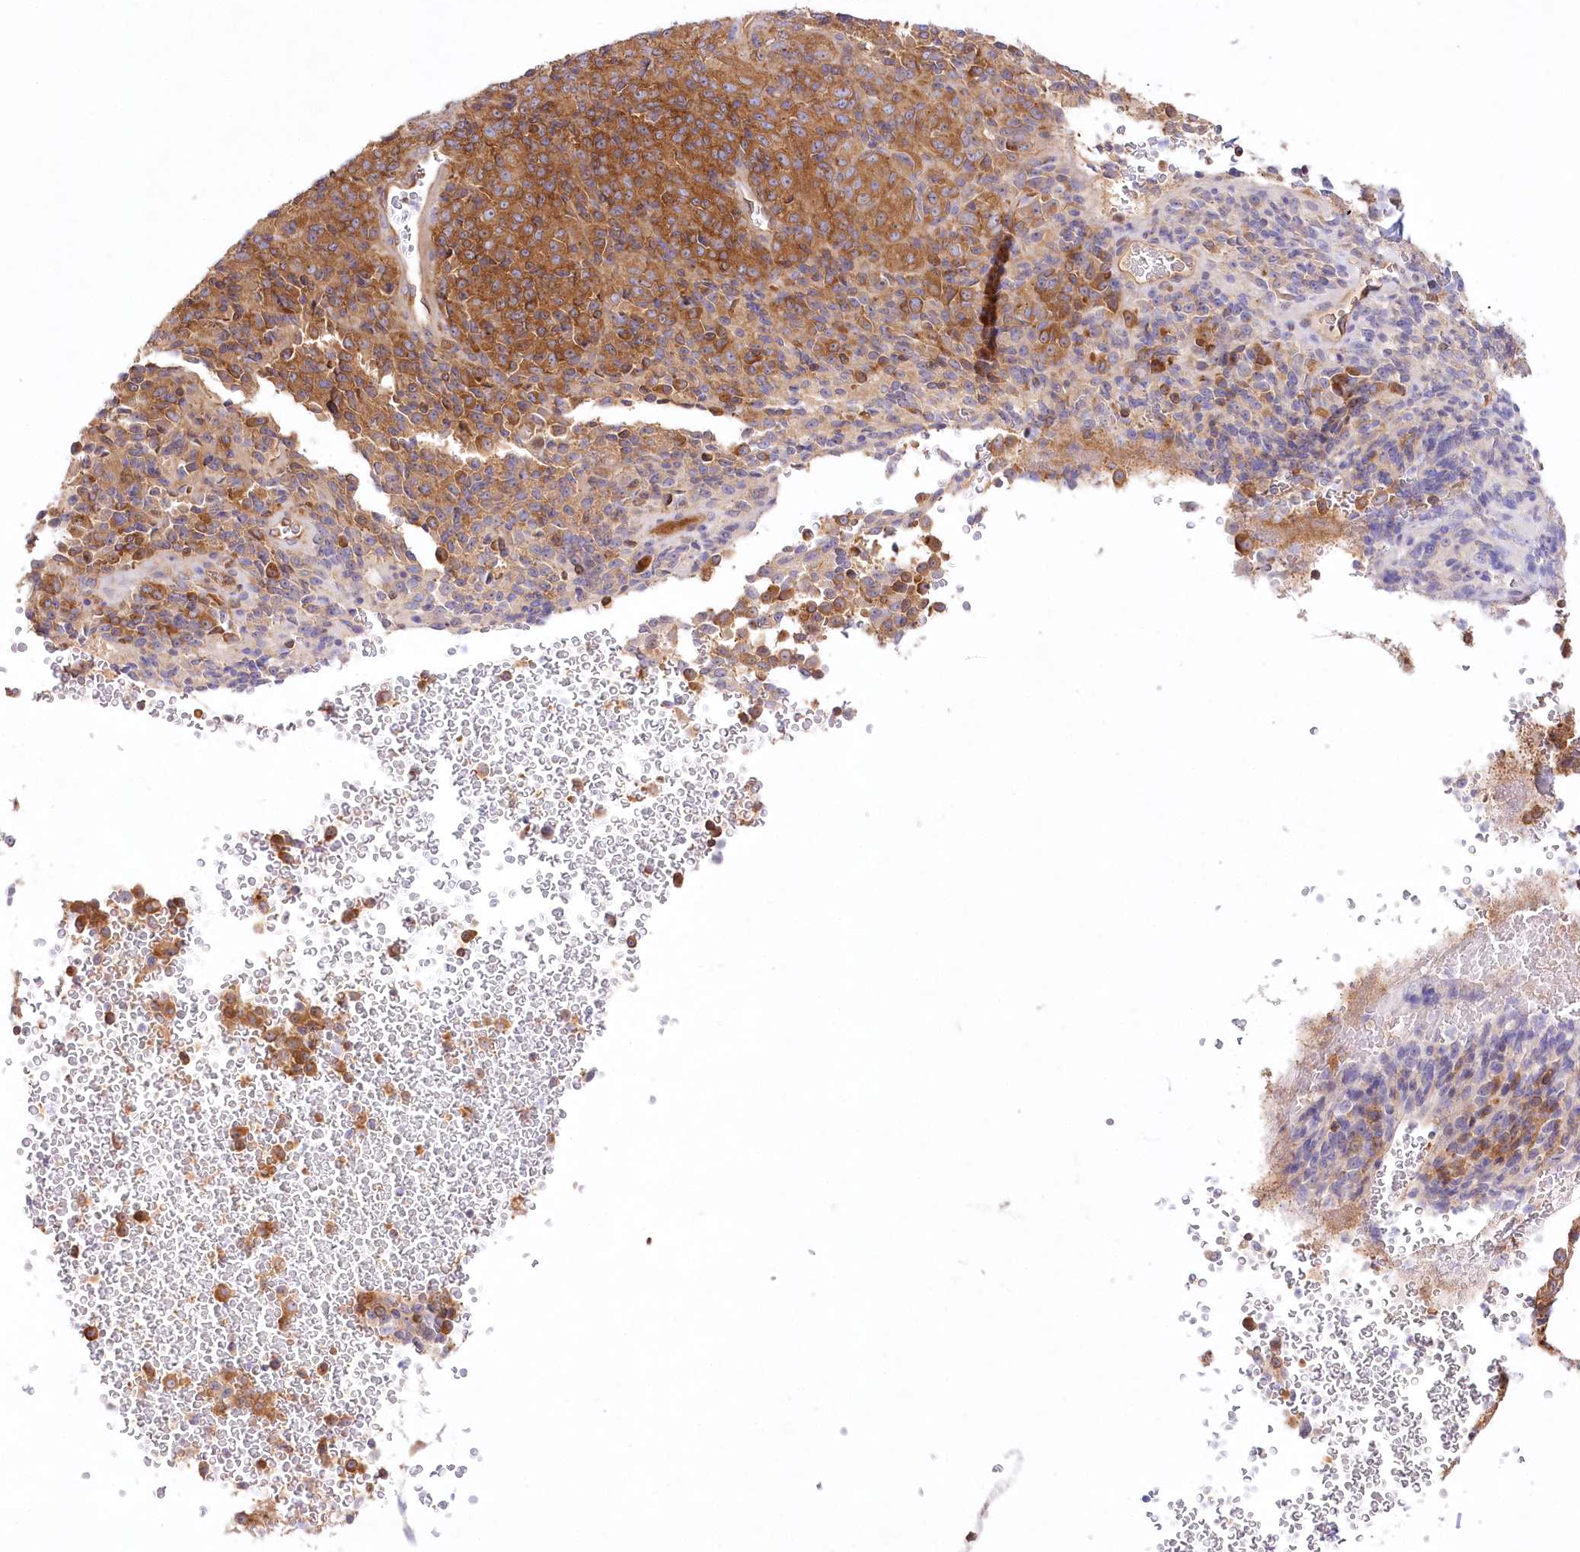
{"staining": {"intensity": "moderate", "quantity": ">75%", "location": "cytoplasmic/membranous"}, "tissue": "melanoma", "cell_type": "Tumor cells", "image_type": "cancer", "snomed": [{"axis": "morphology", "description": "Malignant melanoma, Metastatic site"}, {"axis": "topography", "description": "Brain"}], "caption": "A histopathology image of malignant melanoma (metastatic site) stained for a protein displays moderate cytoplasmic/membranous brown staining in tumor cells.", "gene": "ABRAXAS2", "patient": {"sex": "female", "age": 56}}